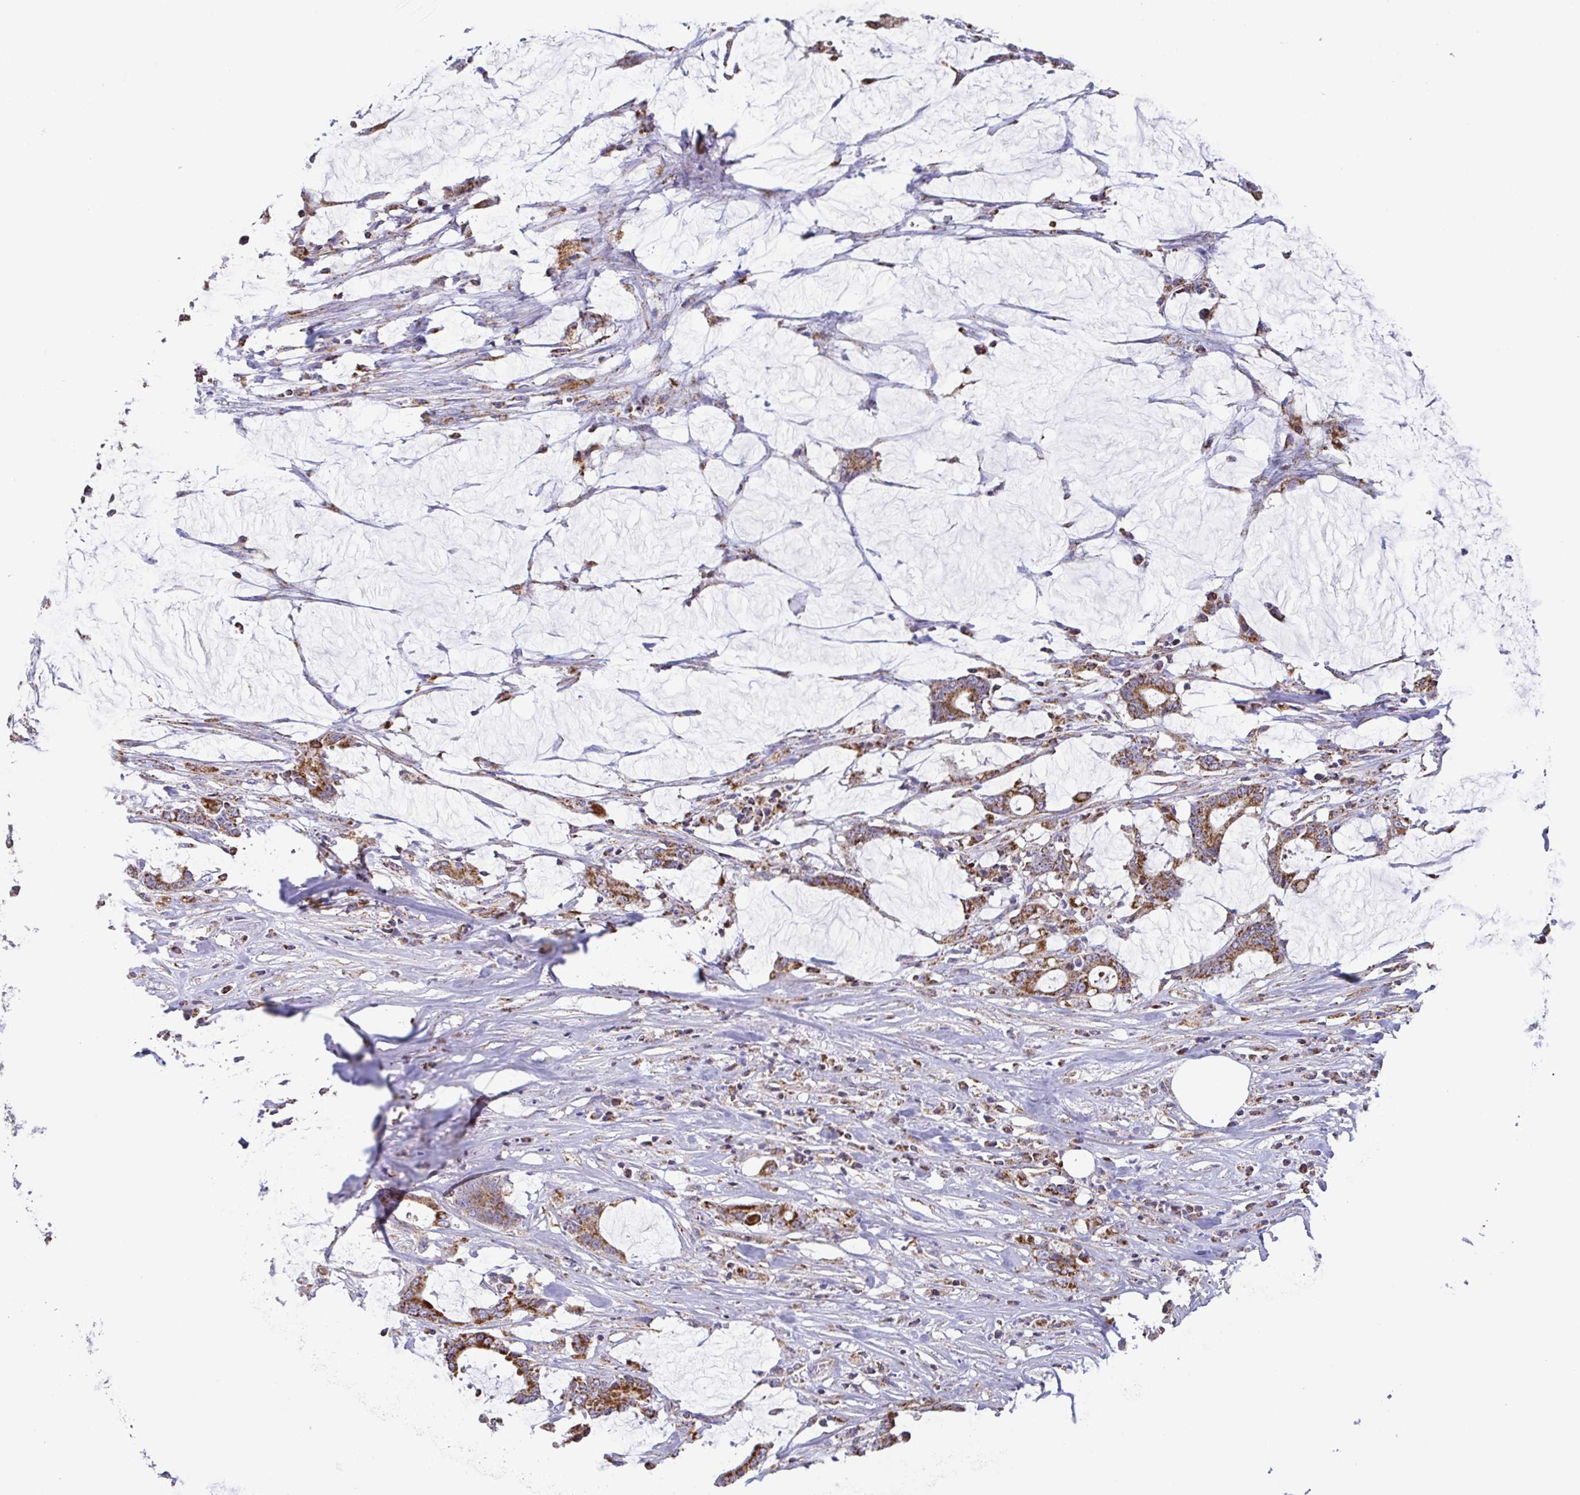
{"staining": {"intensity": "moderate", "quantity": ">75%", "location": "cytoplasmic/membranous"}, "tissue": "stomach cancer", "cell_type": "Tumor cells", "image_type": "cancer", "snomed": [{"axis": "morphology", "description": "Adenocarcinoma, NOS"}, {"axis": "topography", "description": "Stomach, upper"}], "caption": "Human adenocarcinoma (stomach) stained for a protein (brown) shows moderate cytoplasmic/membranous positive expression in approximately >75% of tumor cells.", "gene": "GINM1", "patient": {"sex": "male", "age": 68}}